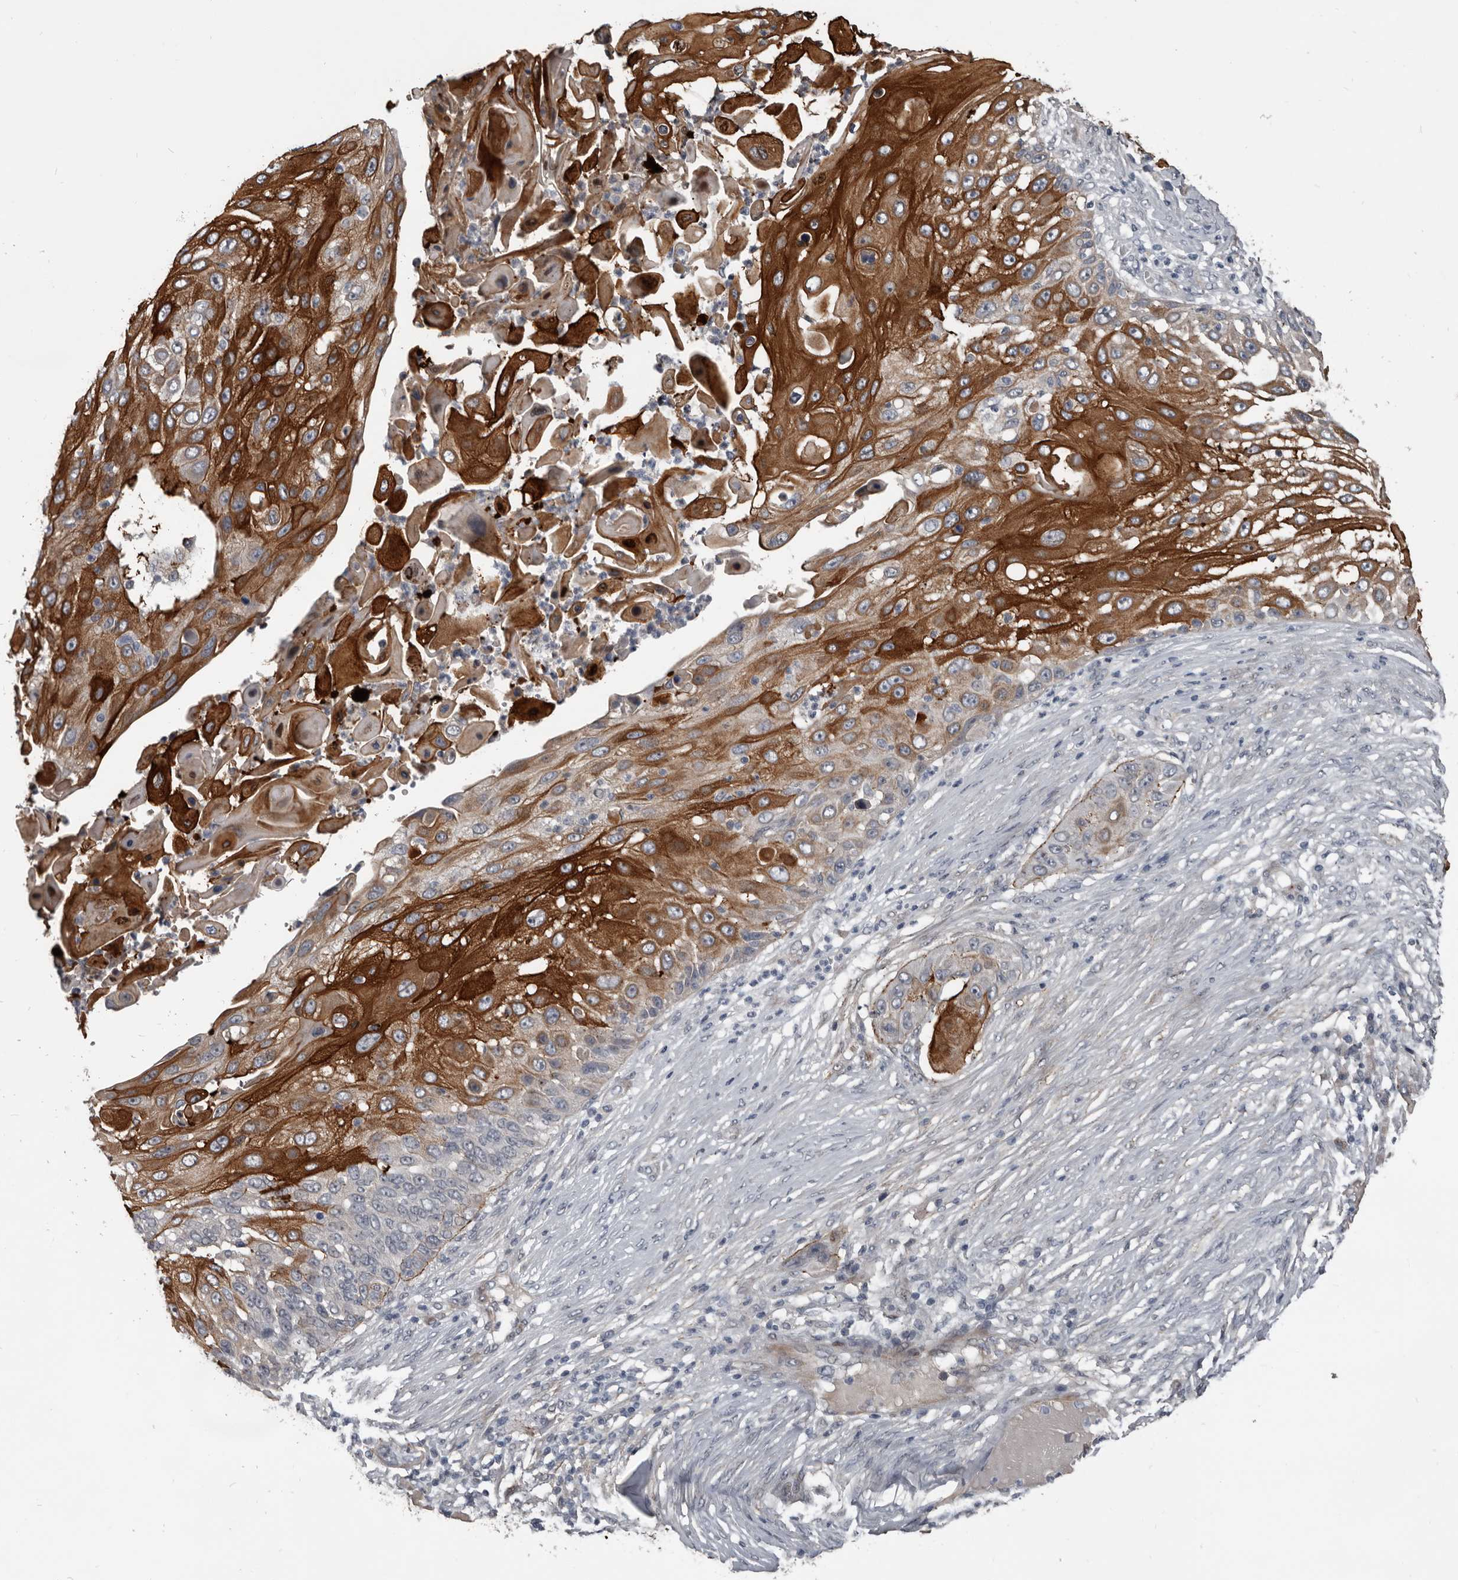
{"staining": {"intensity": "strong", "quantity": ">75%", "location": "cytoplasmic/membranous"}, "tissue": "skin cancer", "cell_type": "Tumor cells", "image_type": "cancer", "snomed": [{"axis": "morphology", "description": "Squamous cell carcinoma, NOS"}, {"axis": "topography", "description": "Skin"}], "caption": "The immunohistochemical stain highlights strong cytoplasmic/membranous staining in tumor cells of skin squamous cell carcinoma tissue.", "gene": "C1orf216", "patient": {"sex": "female", "age": 44}}